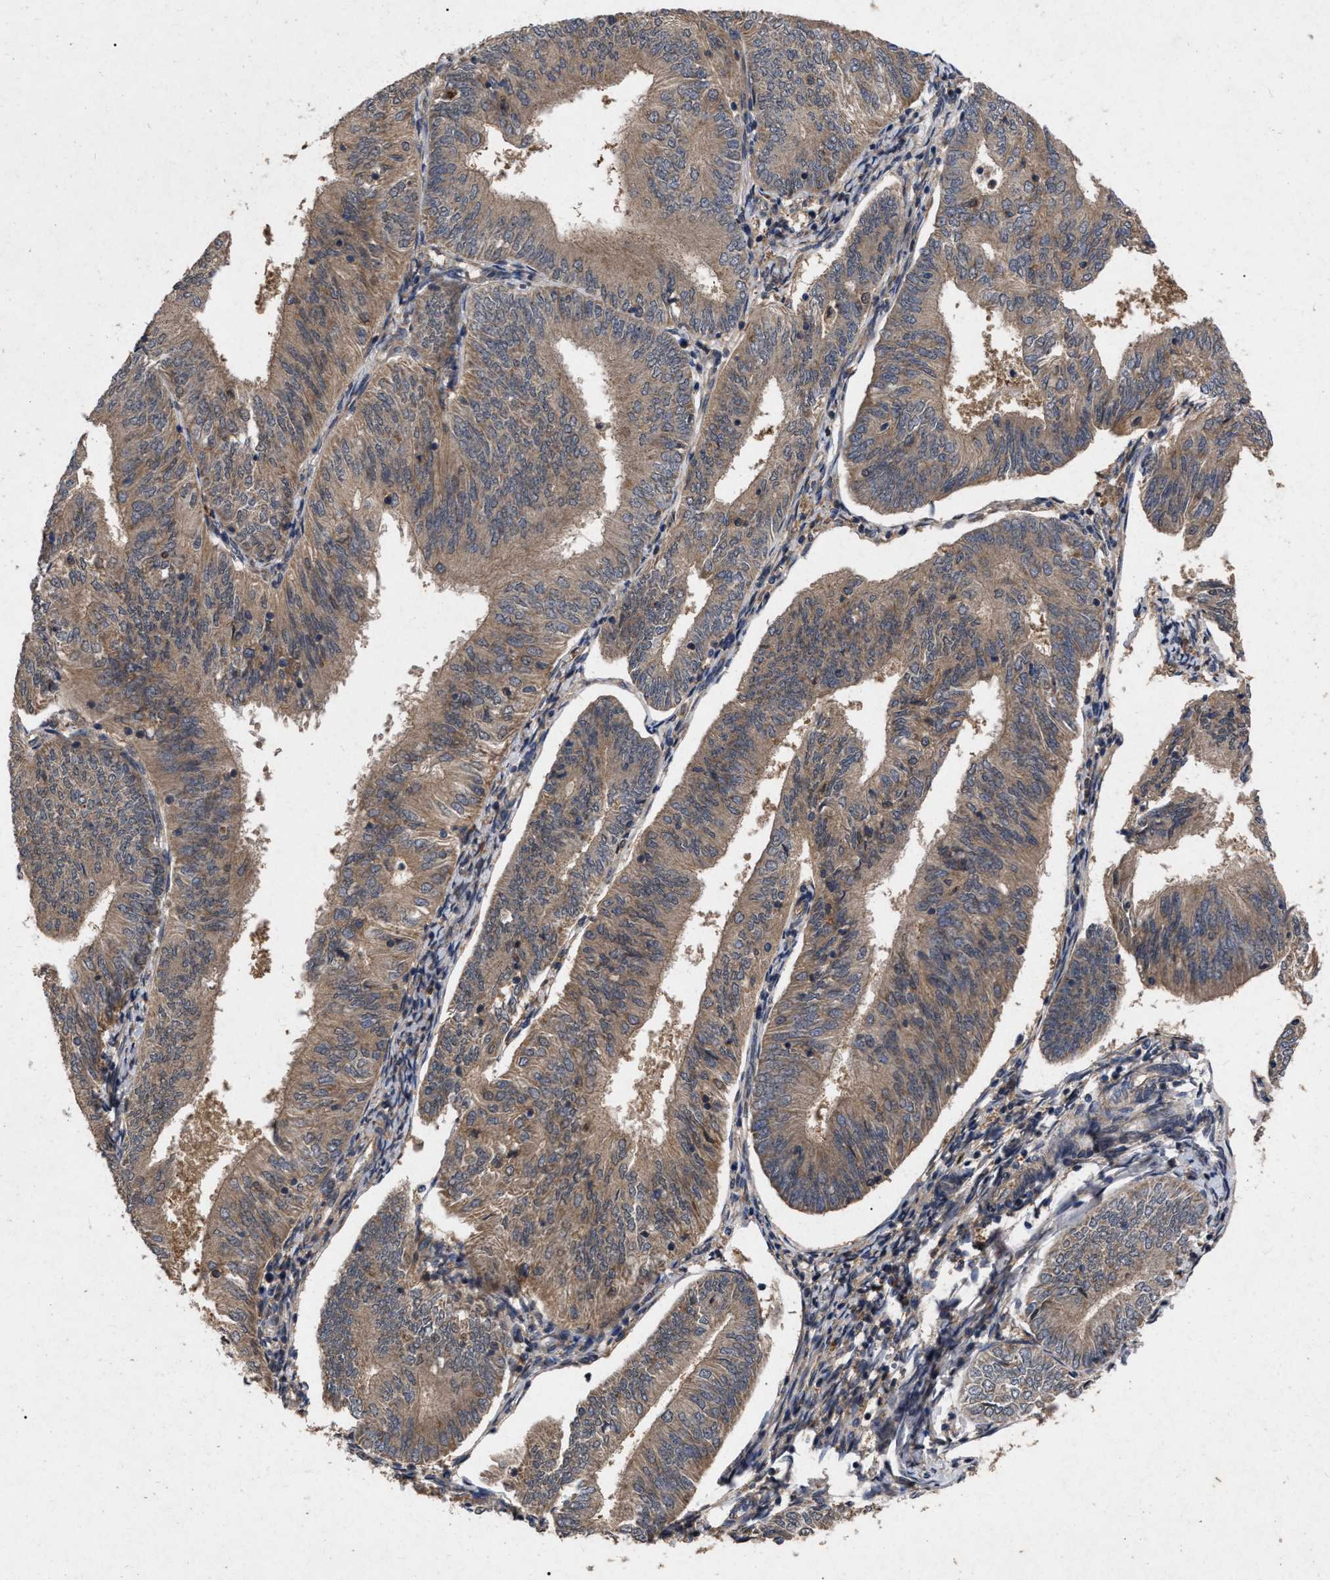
{"staining": {"intensity": "moderate", "quantity": ">75%", "location": "cytoplasmic/membranous"}, "tissue": "endometrial cancer", "cell_type": "Tumor cells", "image_type": "cancer", "snomed": [{"axis": "morphology", "description": "Adenocarcinoma, NOS"}, {"axis": "topography", "description": "Endometrium"}], "caption": "Adenocarcinoma (endometrial) tissue demonstrates moderate cytoplasmic/membranous expression in about >75% of tumor cells, visualized by immunohistochemistry.", "gene": "CDKN2C", "patient": {"sex": "female", "age": 58}}